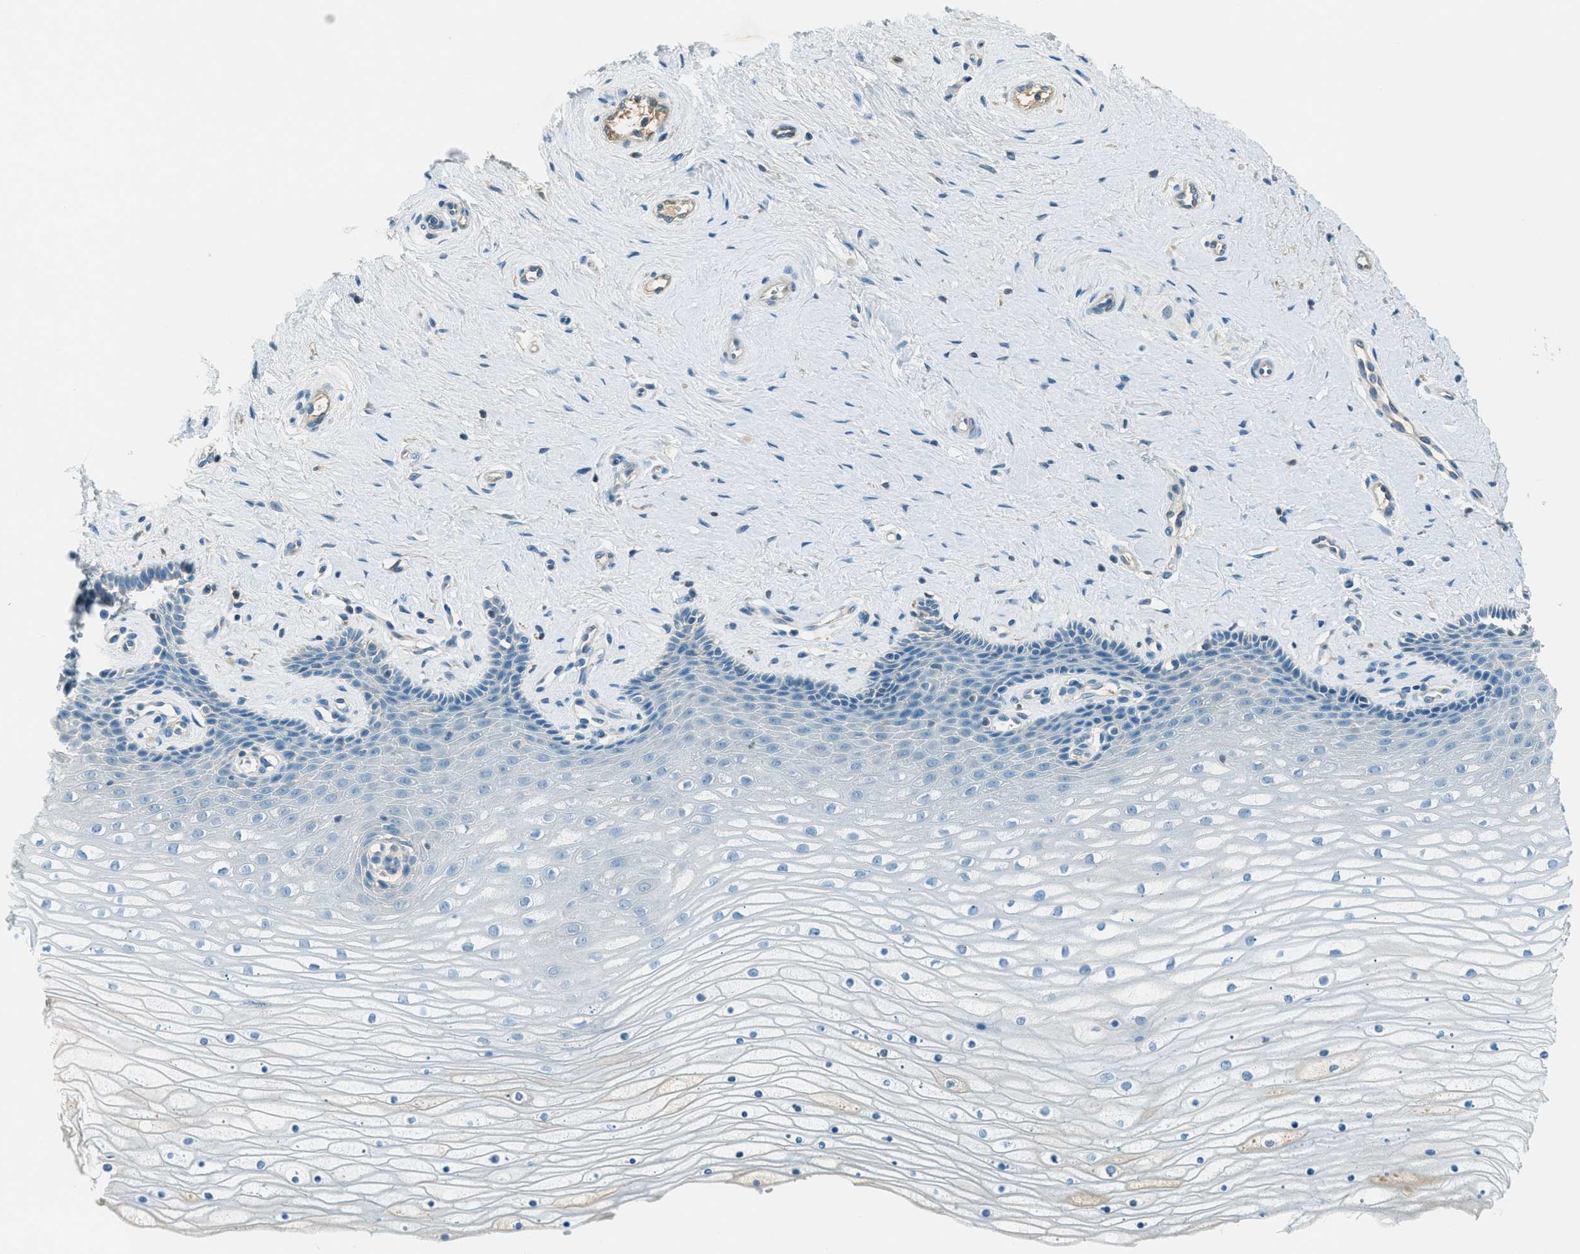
{"staining": {"intensity": "negative", "quantity": "none", "location": "none"}, "tissue": "cervix", "cell_type": "Squamous epithelial cells", "image_type": "normal", "snomed": [{"axis": "morphology", "description": "Normal tissue, NOS"}, {"axis": "topography", "description": "Cervix"}], "caption": "Immunohistochemistry (IHC) photomicrograph of normal cervix stained for a protein (brown), which reveals no staining in squamous epithelial cells. (DAB (3,3'-diaminobenzidine) immunohistochemistry, high magnification).", "gene": "MSLN", "patient": {"sex": "female", "age": 39}}